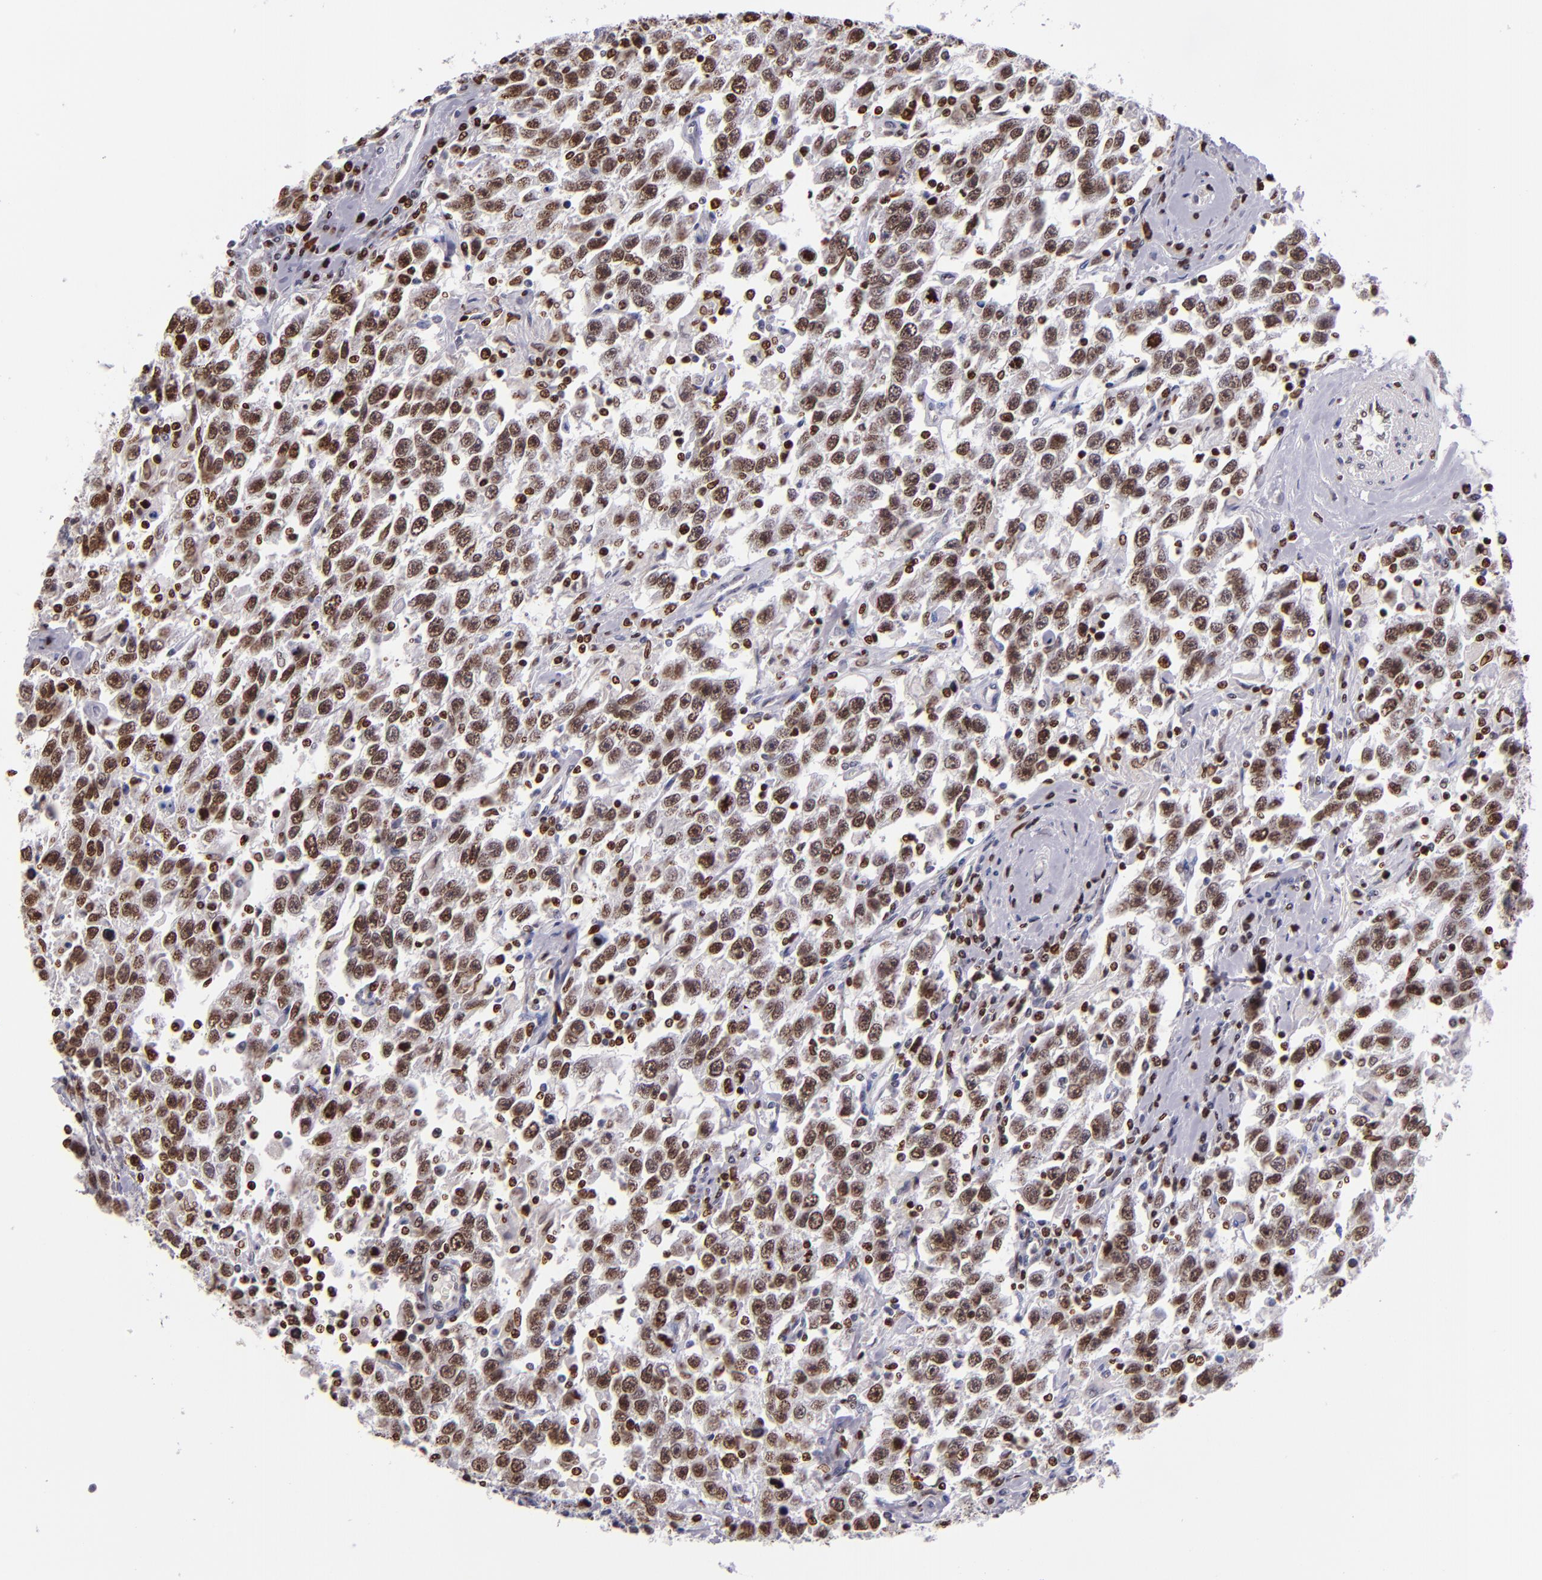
{"staining": {"intensity": "moderate", "quantity": ">75%", "location": "nuclear"}, "tissue": "testis cancer", "cell_type": "Tumor cells", "image_type": "cancer", "snomed": [{"axis": "morphology", "description": "Seminoma, NOS"}, {"axis": "topography", "description": "Testis"}], "caption": "About >75% of tumor cells in human testis cancer (seminoma) show moderate nuclear protein expression as visualized by brown immunohistochemical staining.", "gene": "CDKL5", "patient": {"sex": "male", "age": 41}}